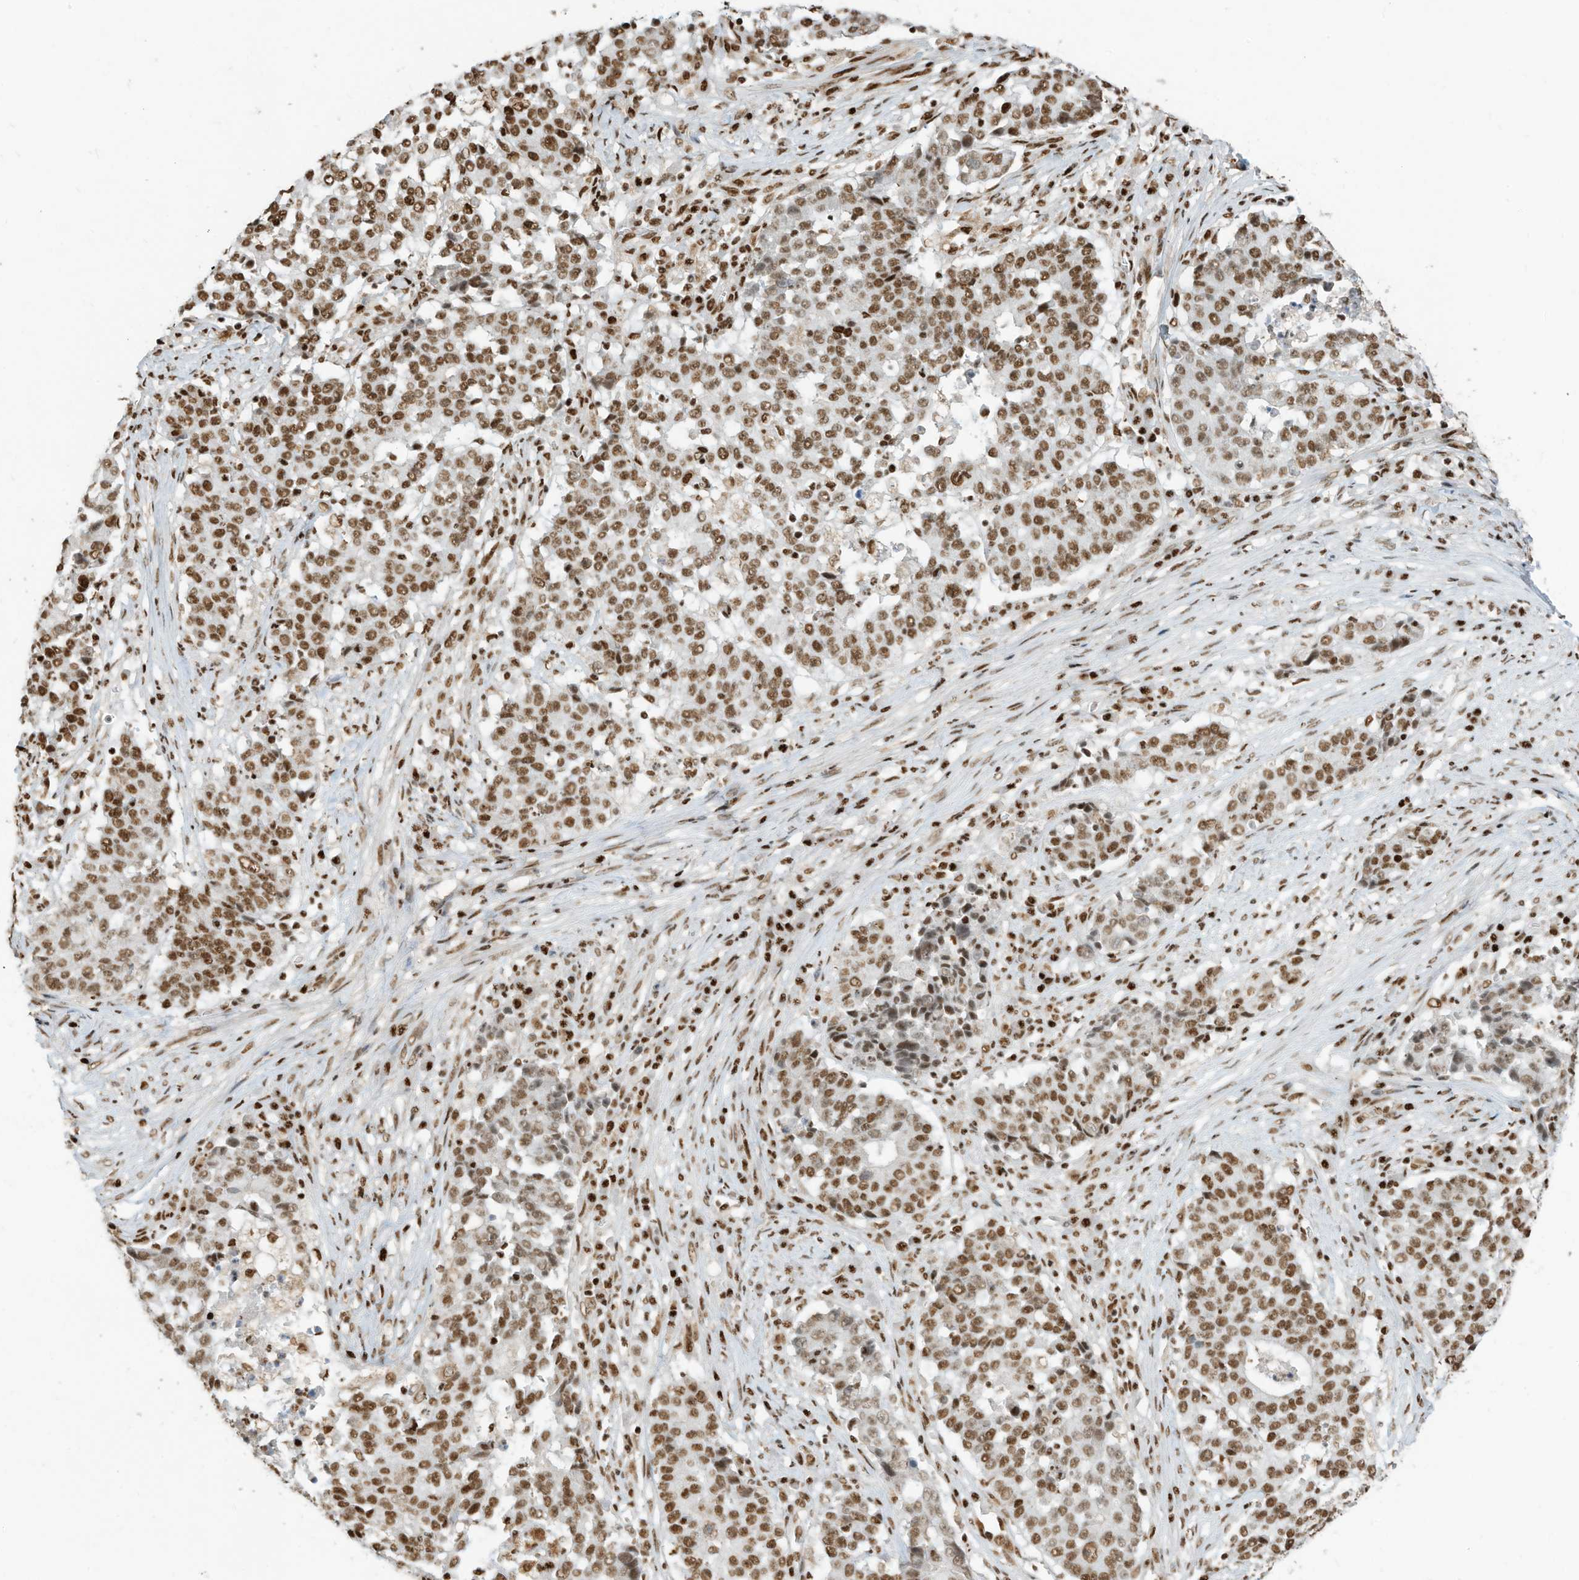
{"staining": {"intensity": "moderate", "quantity": ">75%", "location": "nuclear"}, "tissue": "stomach cancer", "cell_type": "Tumor cells", "image_type": "cancer", "snomed": [{"axis": "morphology", "description": "Adenocarcinoma, NOS"}, {"axis": "topography", "description": "Stomach"}], "caption": "IHC image of human stomach cancer (adenocarcinoma) stained for a protein (brown), which demonstrates medium levels of moderate nuclear staining in approximately >75% of tumor cells.", "gene": "SAMD15", "patient": {"sex": "male", "age": 59}}